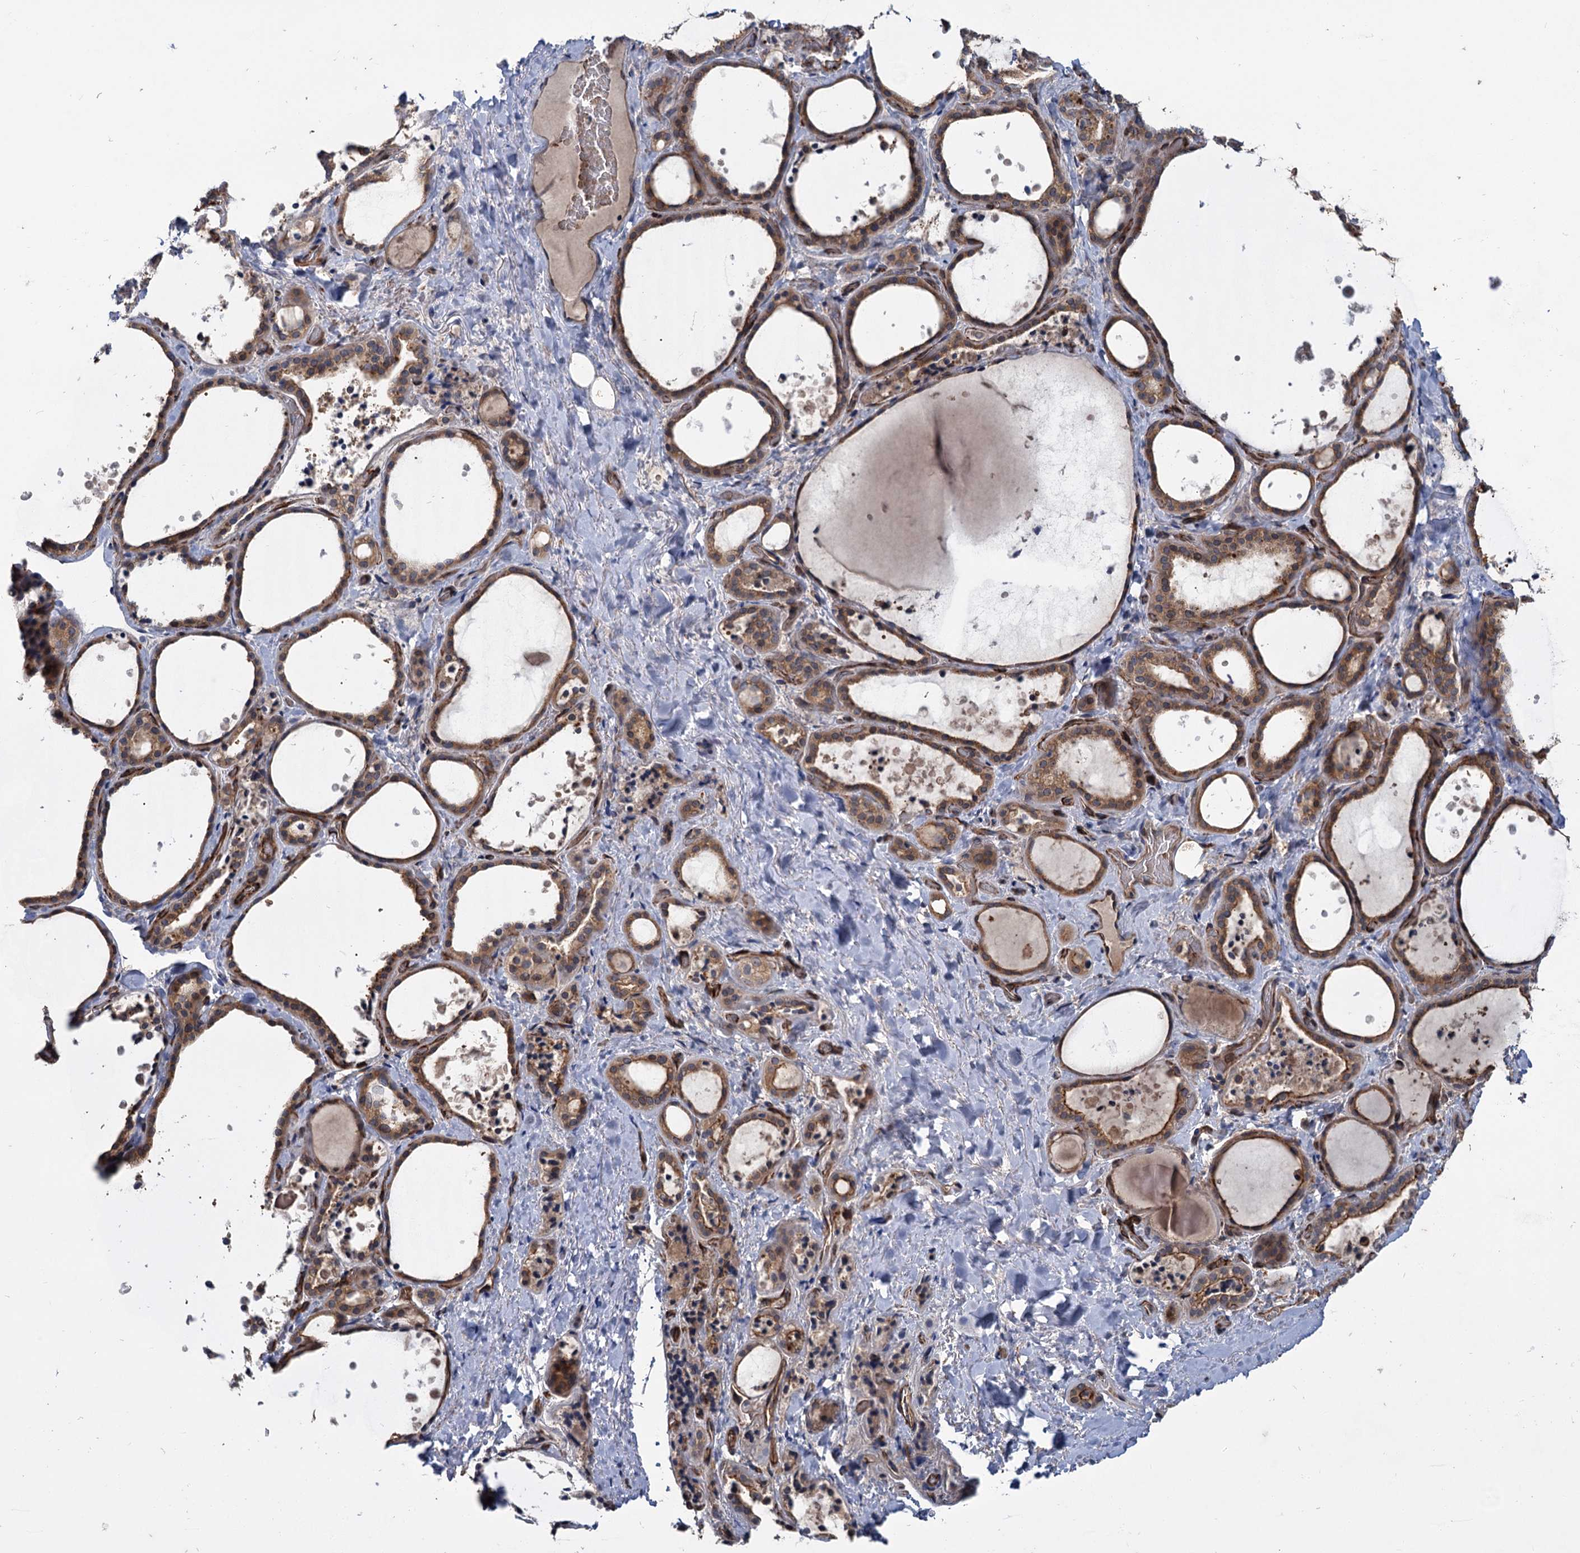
{"staining": {"intensity": "moderate", "quantity": ">75%", "location": "cytoplasmic/membranous"}, "tissue": "thyroid gland", "cell_type": "Glandular cells", "image_type": "normal", "snomed": [{"axis": "morphology", "description": "Normal tissue, NOS"}, {"axis": "topography", "description": "Thyroid gland"}], "caption": "IHC histopathology image of benign thyroid gland: human thyroid gland stained using immunohistochemistry reveals medium levels of moderate protein expression localized specifically in the cytoplasmic/membranous of glandular cells, appearing as a cytoplasmic/membranous brown color.", "gene": "PKN2", "patient": {"sex": "female", "age": 44}}